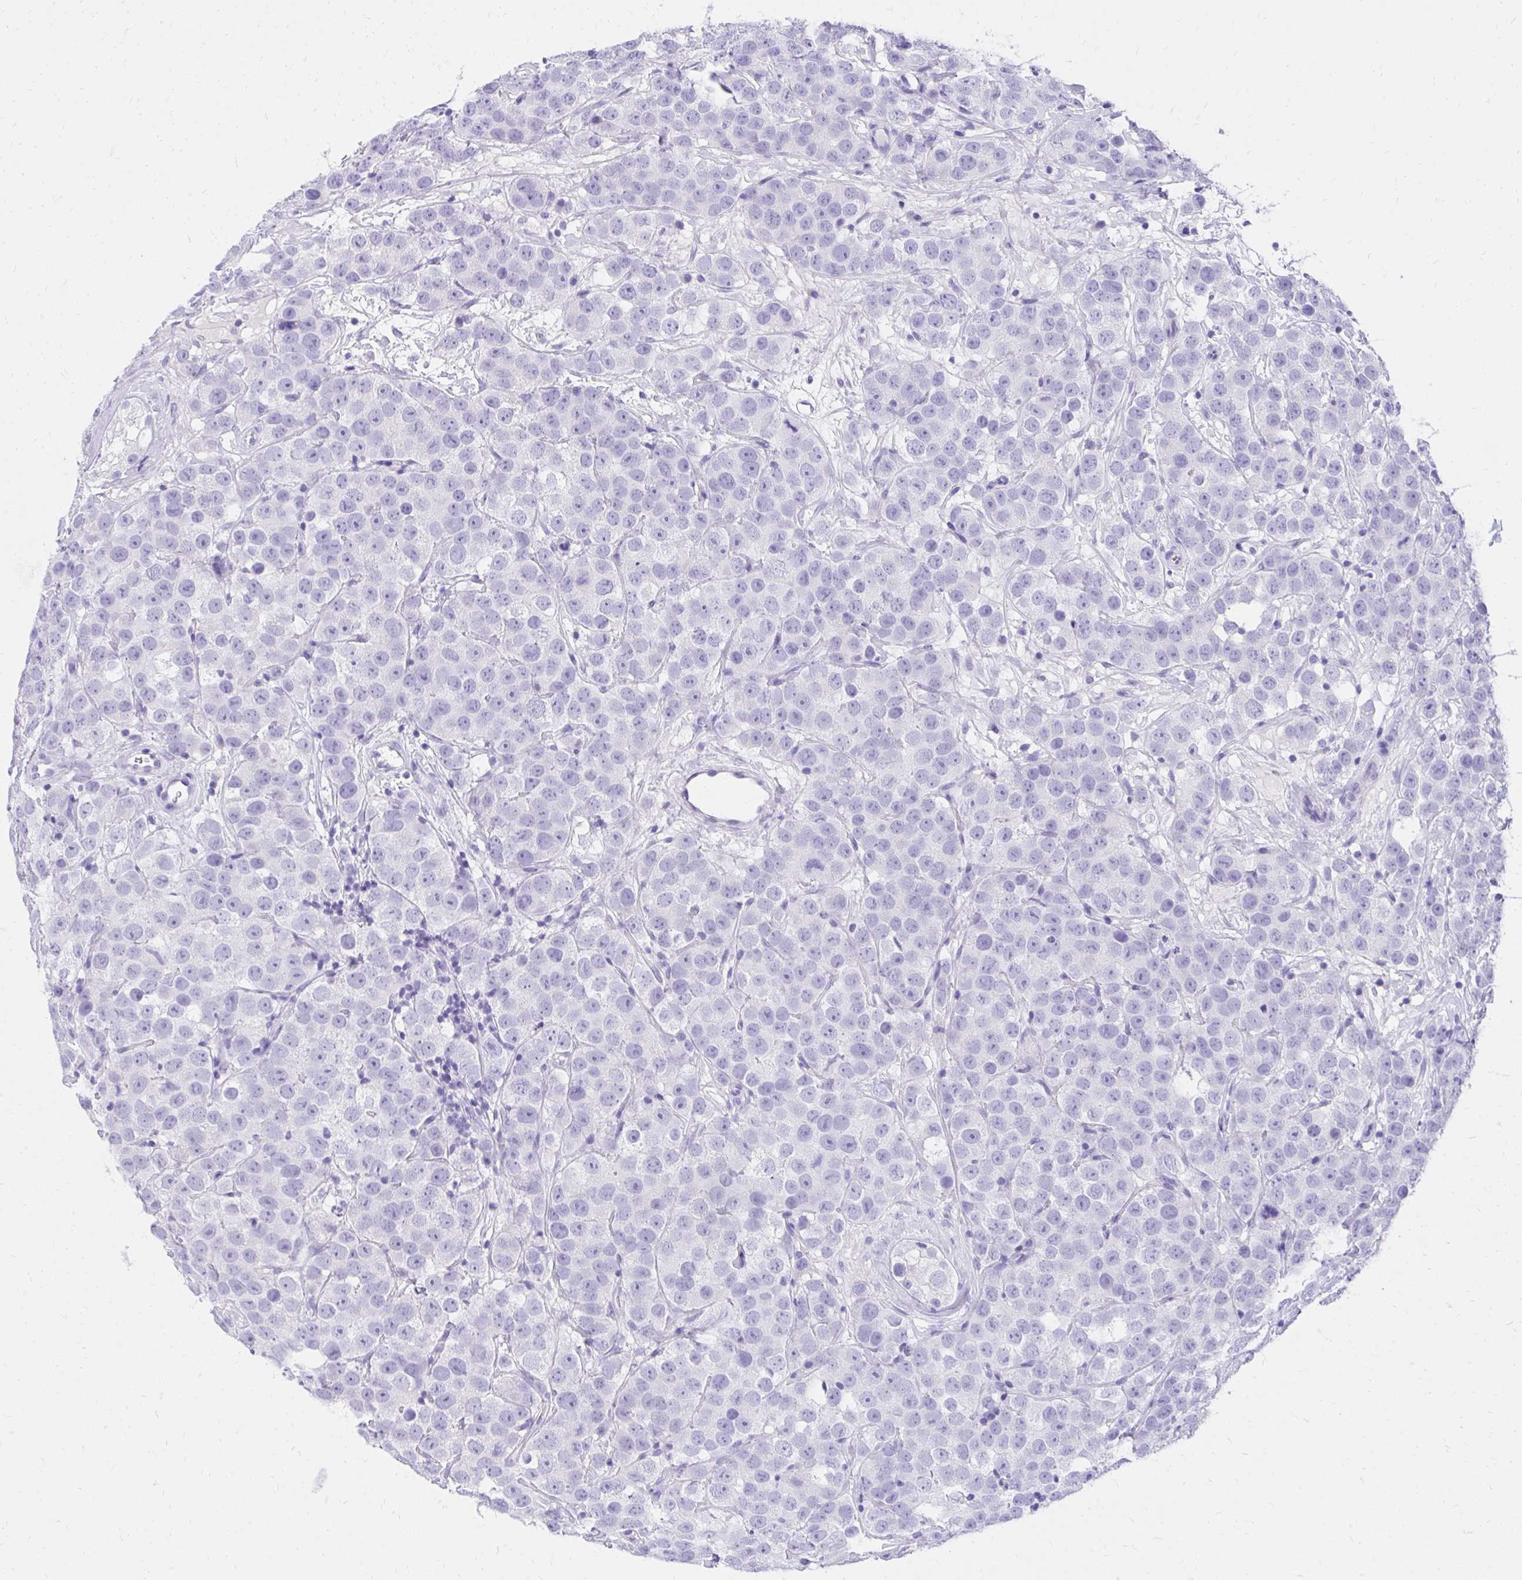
{"staining": {"intensity": "negative", "quantity": "none", "location": "none"}, "tissue": "testis cancer", "cell_type": "Tumor cells", "image_type": "cancer", "snomed": [{"axis": "morphology", "description": "Seminoma, NOS"}, {"axis": "topography", "description": "Testis"}], "caption": "High power microscopy micrograph of an immunohistochemistry (IHC) photomicrograph of testis seminoma, revealing no significant expression in tumor cells. Nuclei are stained in blue.", "gene": "KCNN4", "patient": {"sex": "male", "age": 28}}